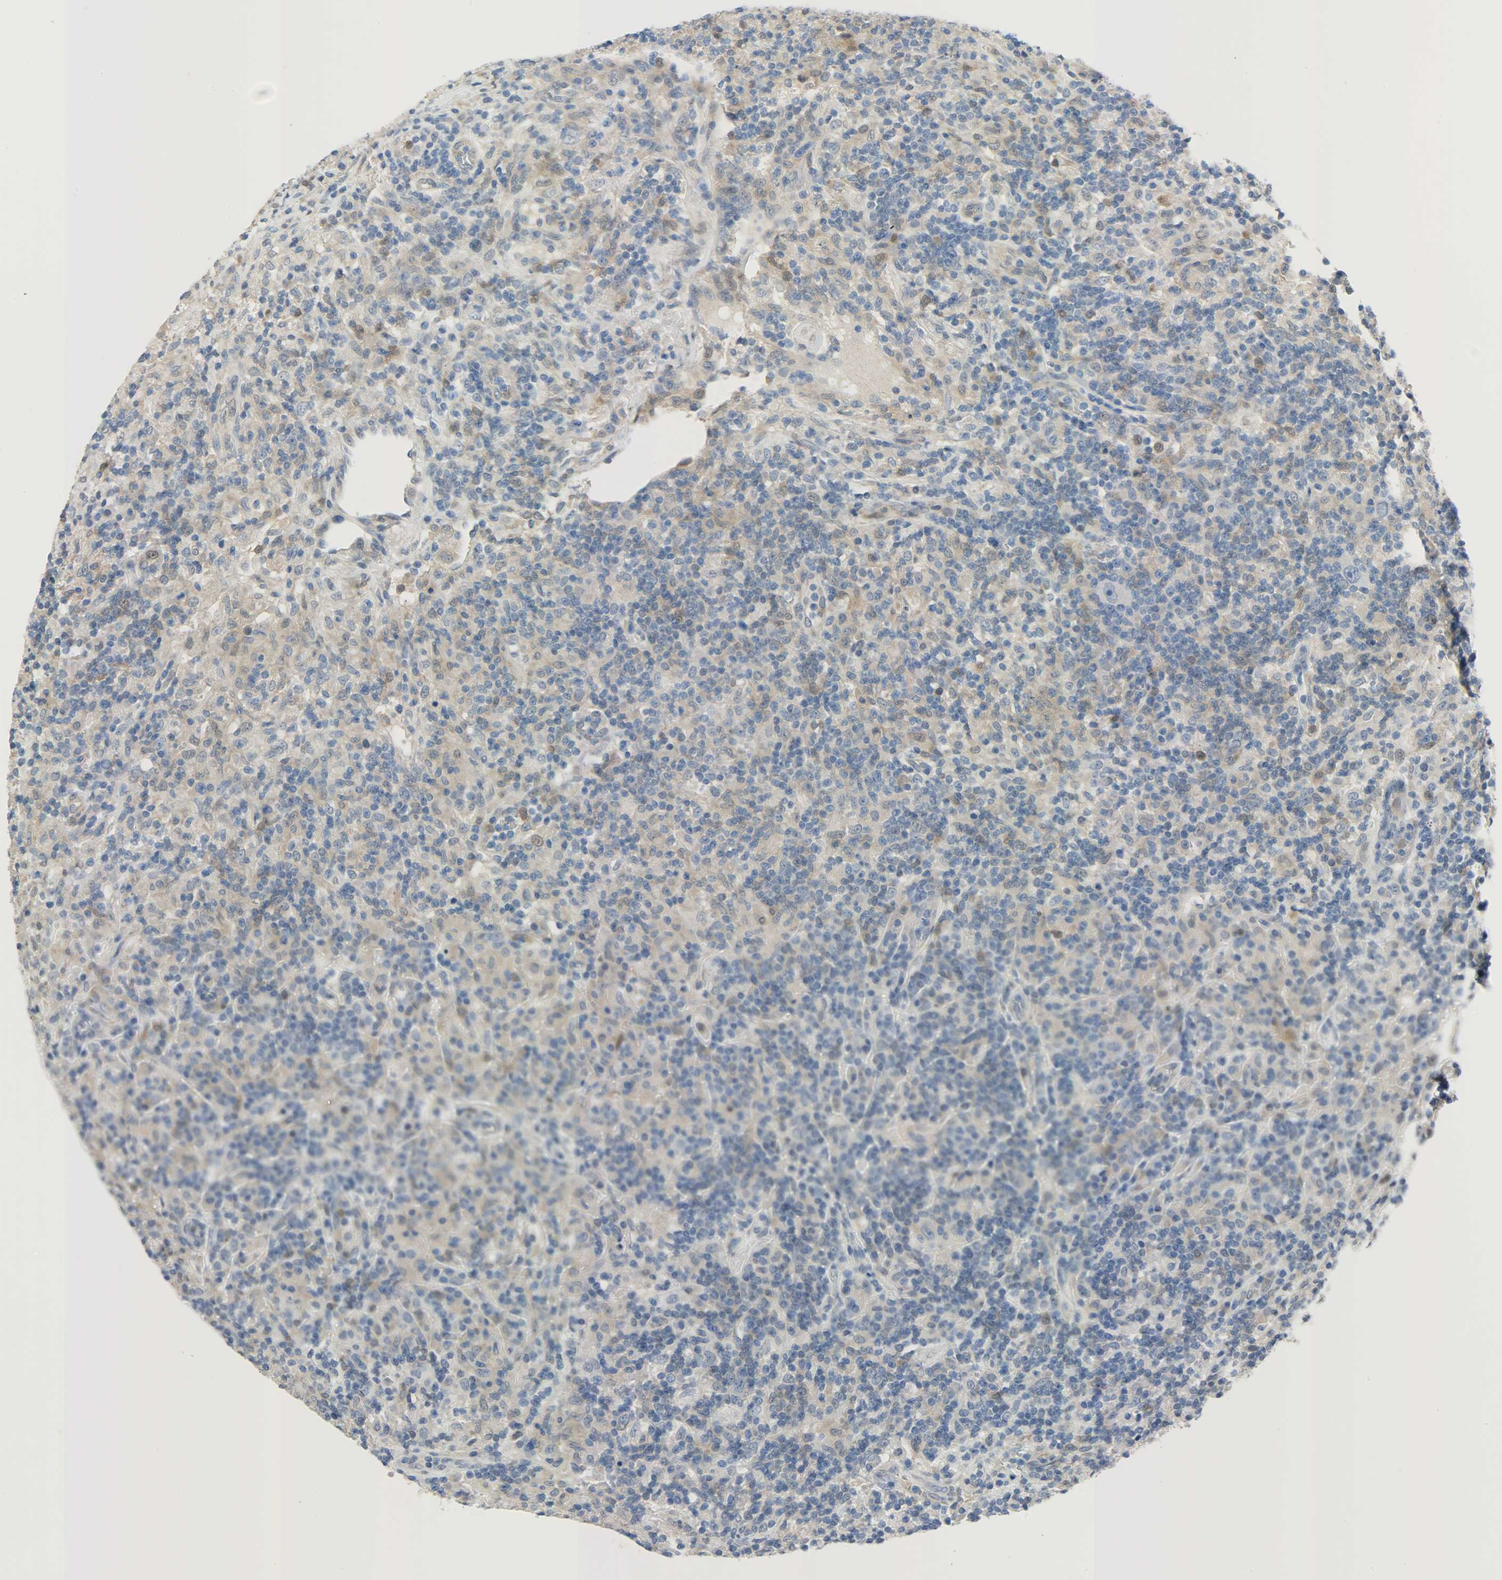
{"staining": {"intensity": "moderate", "quantity": "<25%", "location": "cytoplasmic/membranous,nuclear"}, "tissue": "lymphoma", "cell_type": "Tumor cells", "image_type": "cancer", "snomed": [{"axis": "morphology", "description": "Hodgkin's disease, NOS"}, {"axis": "topography", "description": "Lymph node"}], "caption": "Immunohistochemistry (IHC) of lymphoma reveals low levels of moderate cytoplasmic/membranous and nuclear positivity in about <25% of tumor cells.", "gene": "EIF4EBP1", "patient": {"sex": "male", "age": 70}}